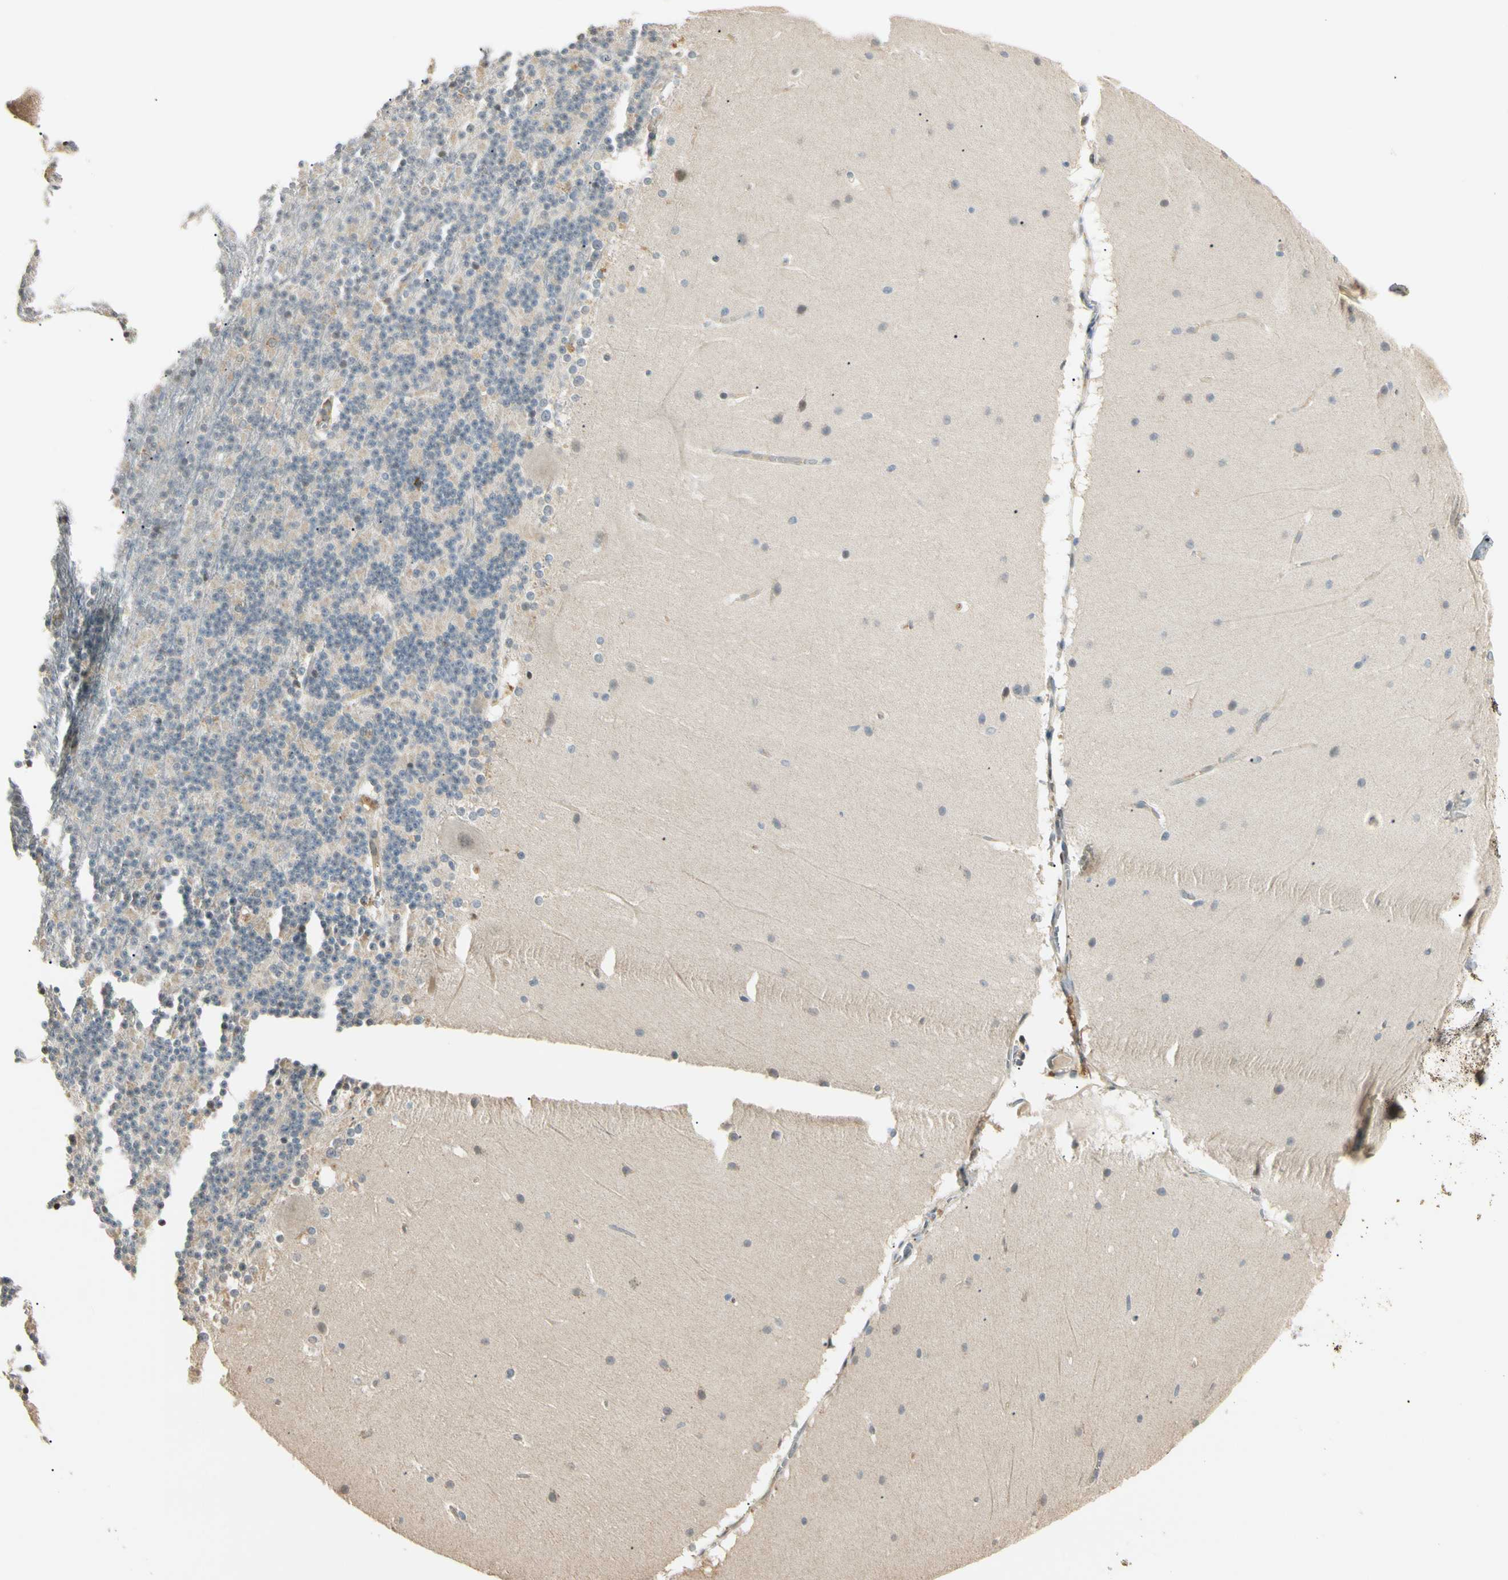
{"staining": {"intensity": "weak", "quantity": "<25%", "location": "cytoplasmic/membranous"}, "tissue": "cerebellum", "cell_type": "Cells in granular layer", "image_type": "normal", "snomed": [{"axis": "morphology", "description": "Normal tissue, NOS"}, {"axis": "topography", "description": "Cerebellum"}], "caption": "Histopathology image shows no protein expression in cells in granular layer of unremarkable cerebellum.", "gene": "P3H2", "patient": {"sex": "female", "age": 19}}